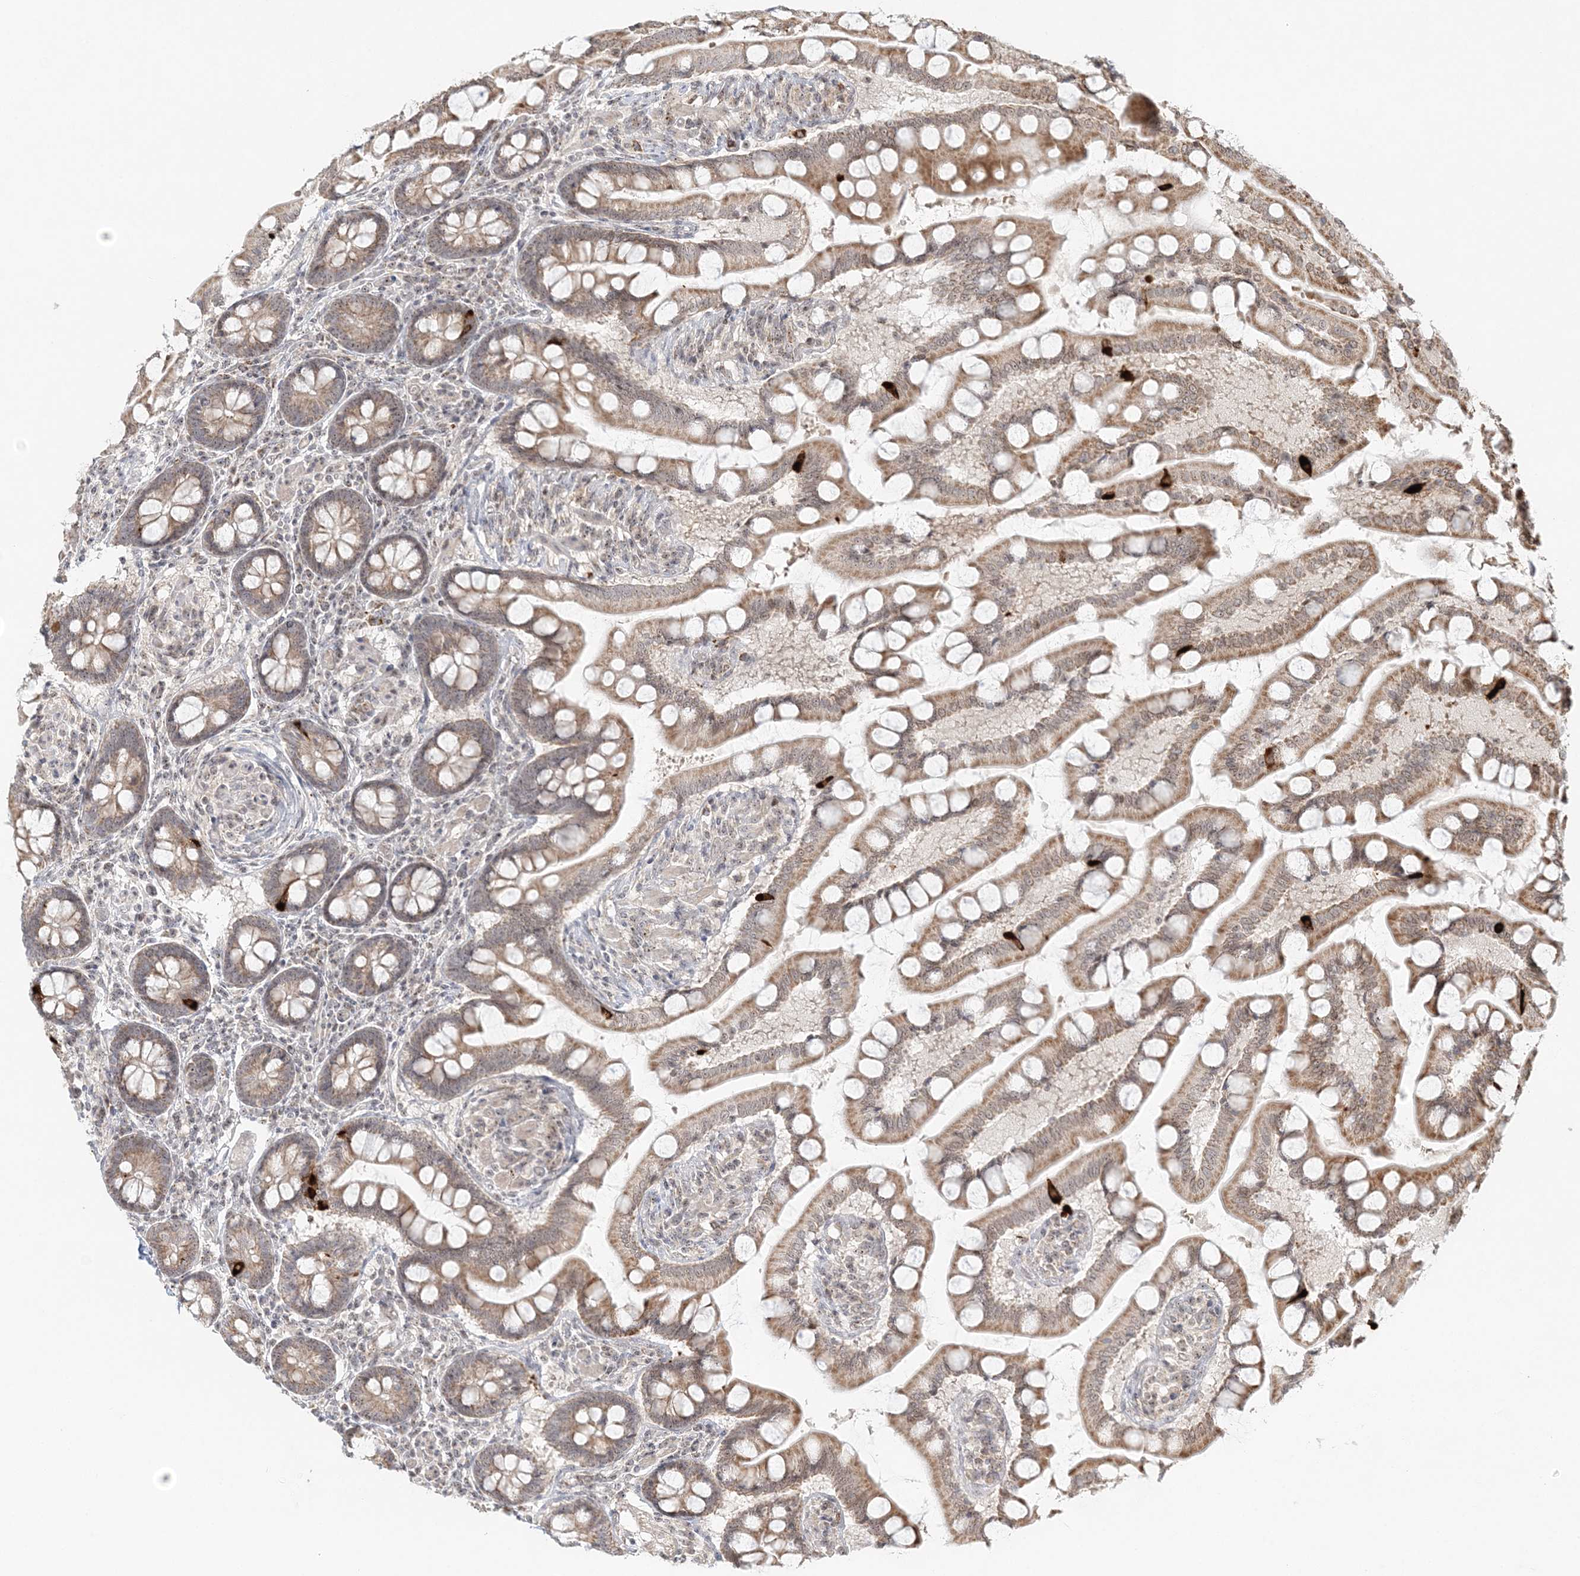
{"staining": {"intensity": "strong", "quantity": "<25%", "location": "cytoplasmic/membranous"}, "tissue": "small intestine", "cell_type": "Glandular cells", "image_type": "normal", "snomed": [{"axis": "morphology", "description": "Normal tissue, NOS"}, {"axis": "topography", "description": "Small intestine"}], "caption": "IHC staining of unremarkable small intestine, which demonstrates medium levels of strong cytoplasmic/membranous expression in approximately <25% of glandular cells indicating strong cytoplasmic/membranous protein staining. The staining was performed using DAB (3,3'-diaminobenzidine) (brown) for protein detection and nuclei were counterstained in hematoxylin (blue).", "gene": "UBE2F", "patient": {"sex": "male", "age": 41}}